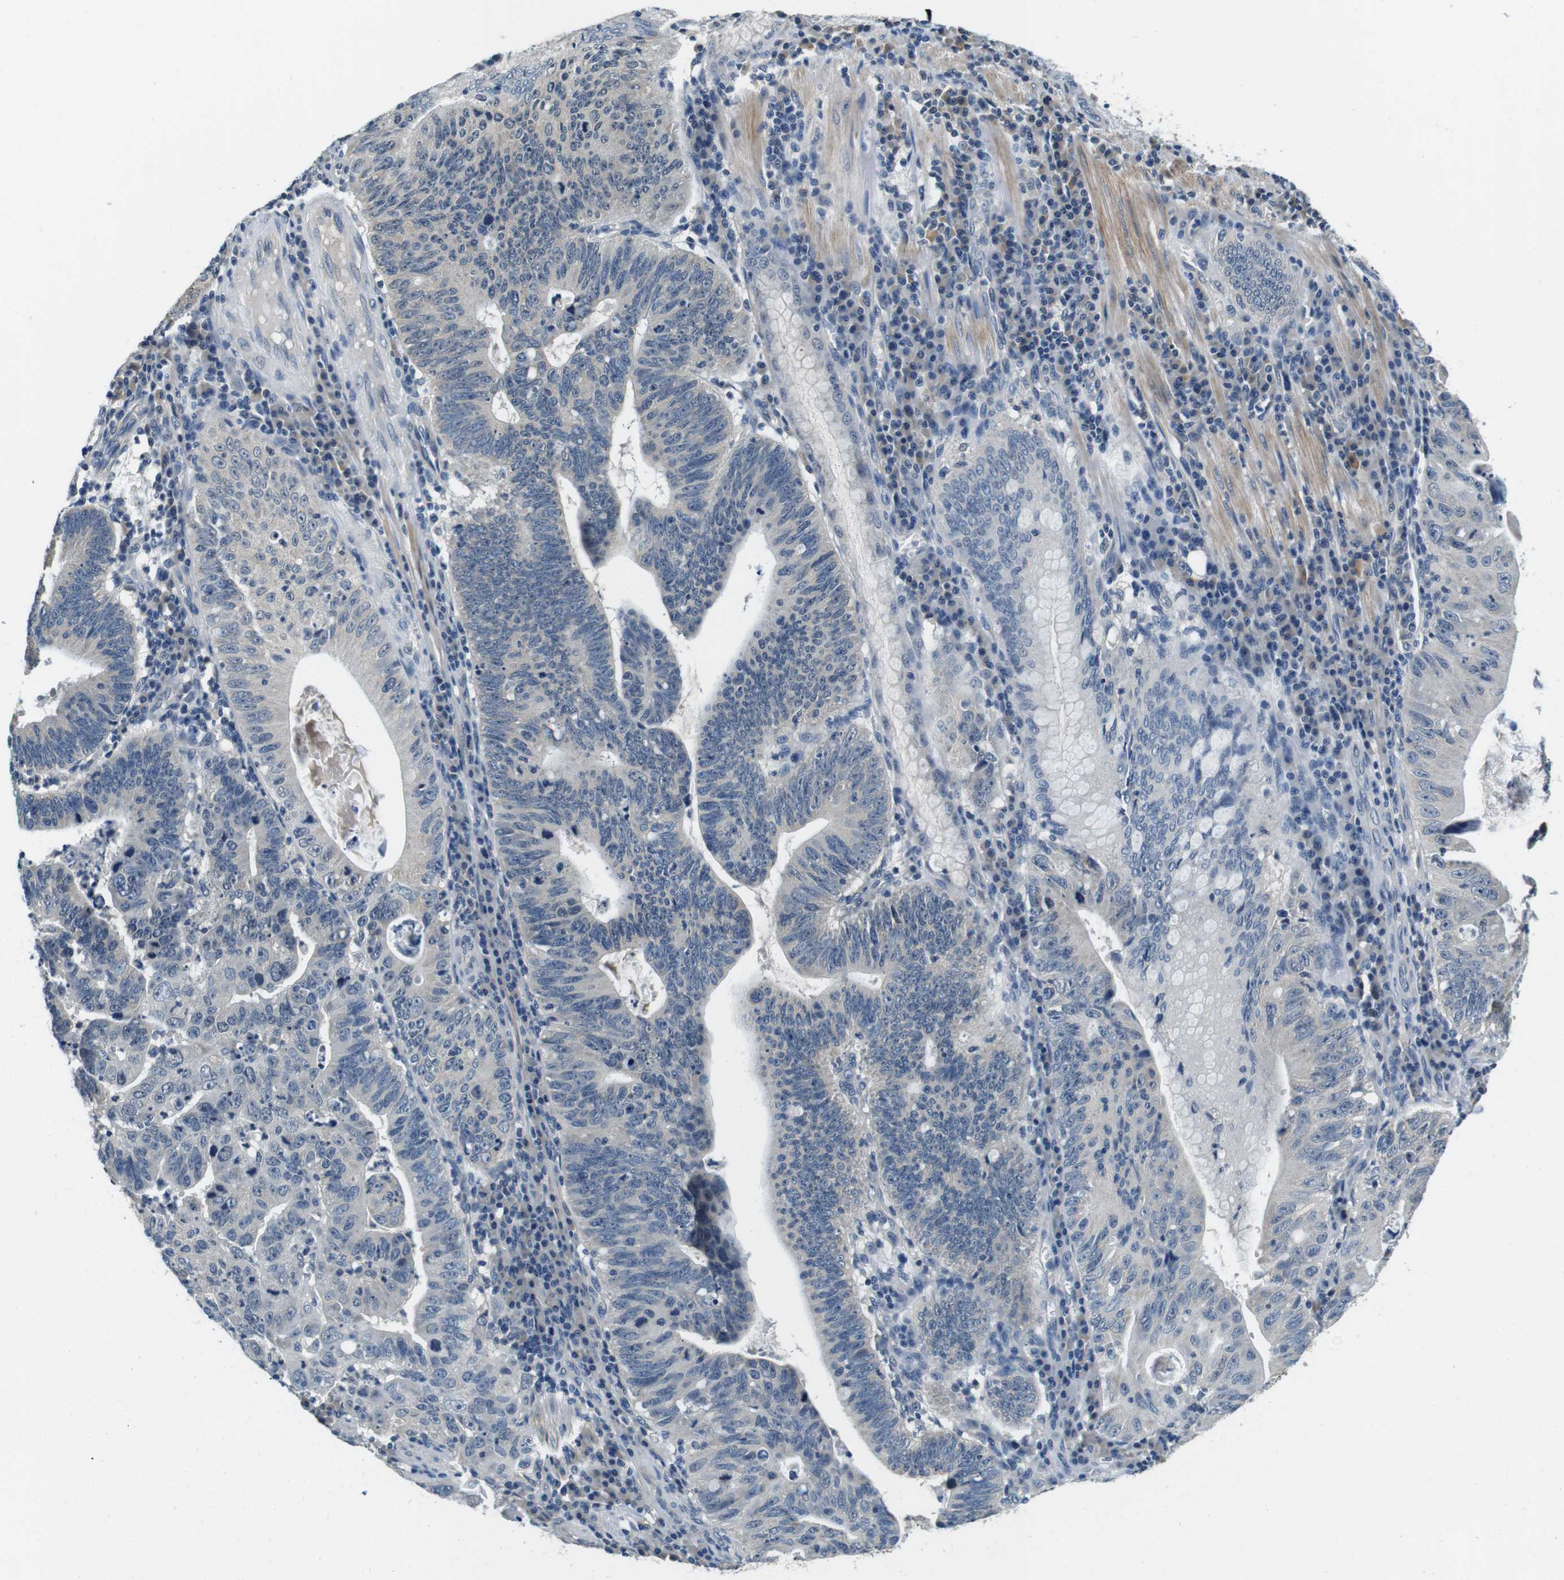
{"staining": {"intensity": "negative", "quantity": "none", "location": "none"}, "tissue": "stomach cancer", "cell_type": "Tumor cells", "image_type": "cancer", "snomed": [{"axis": "morphology", "description": "Adenocarcinoma, NOS"}, {"axis": "topography", "description": "Stomach"}], "caption": "High magnification brightfield microscopy of stomach cancer (adenocarcinoma) stained with DAB (3,3'-diaminobenzidine) (brown) and counterstained with hematoxylin (blue): tumor cells show no significant positivity.", "gene": "DTNA", "patient": {"sex": "male", "age": 59}}